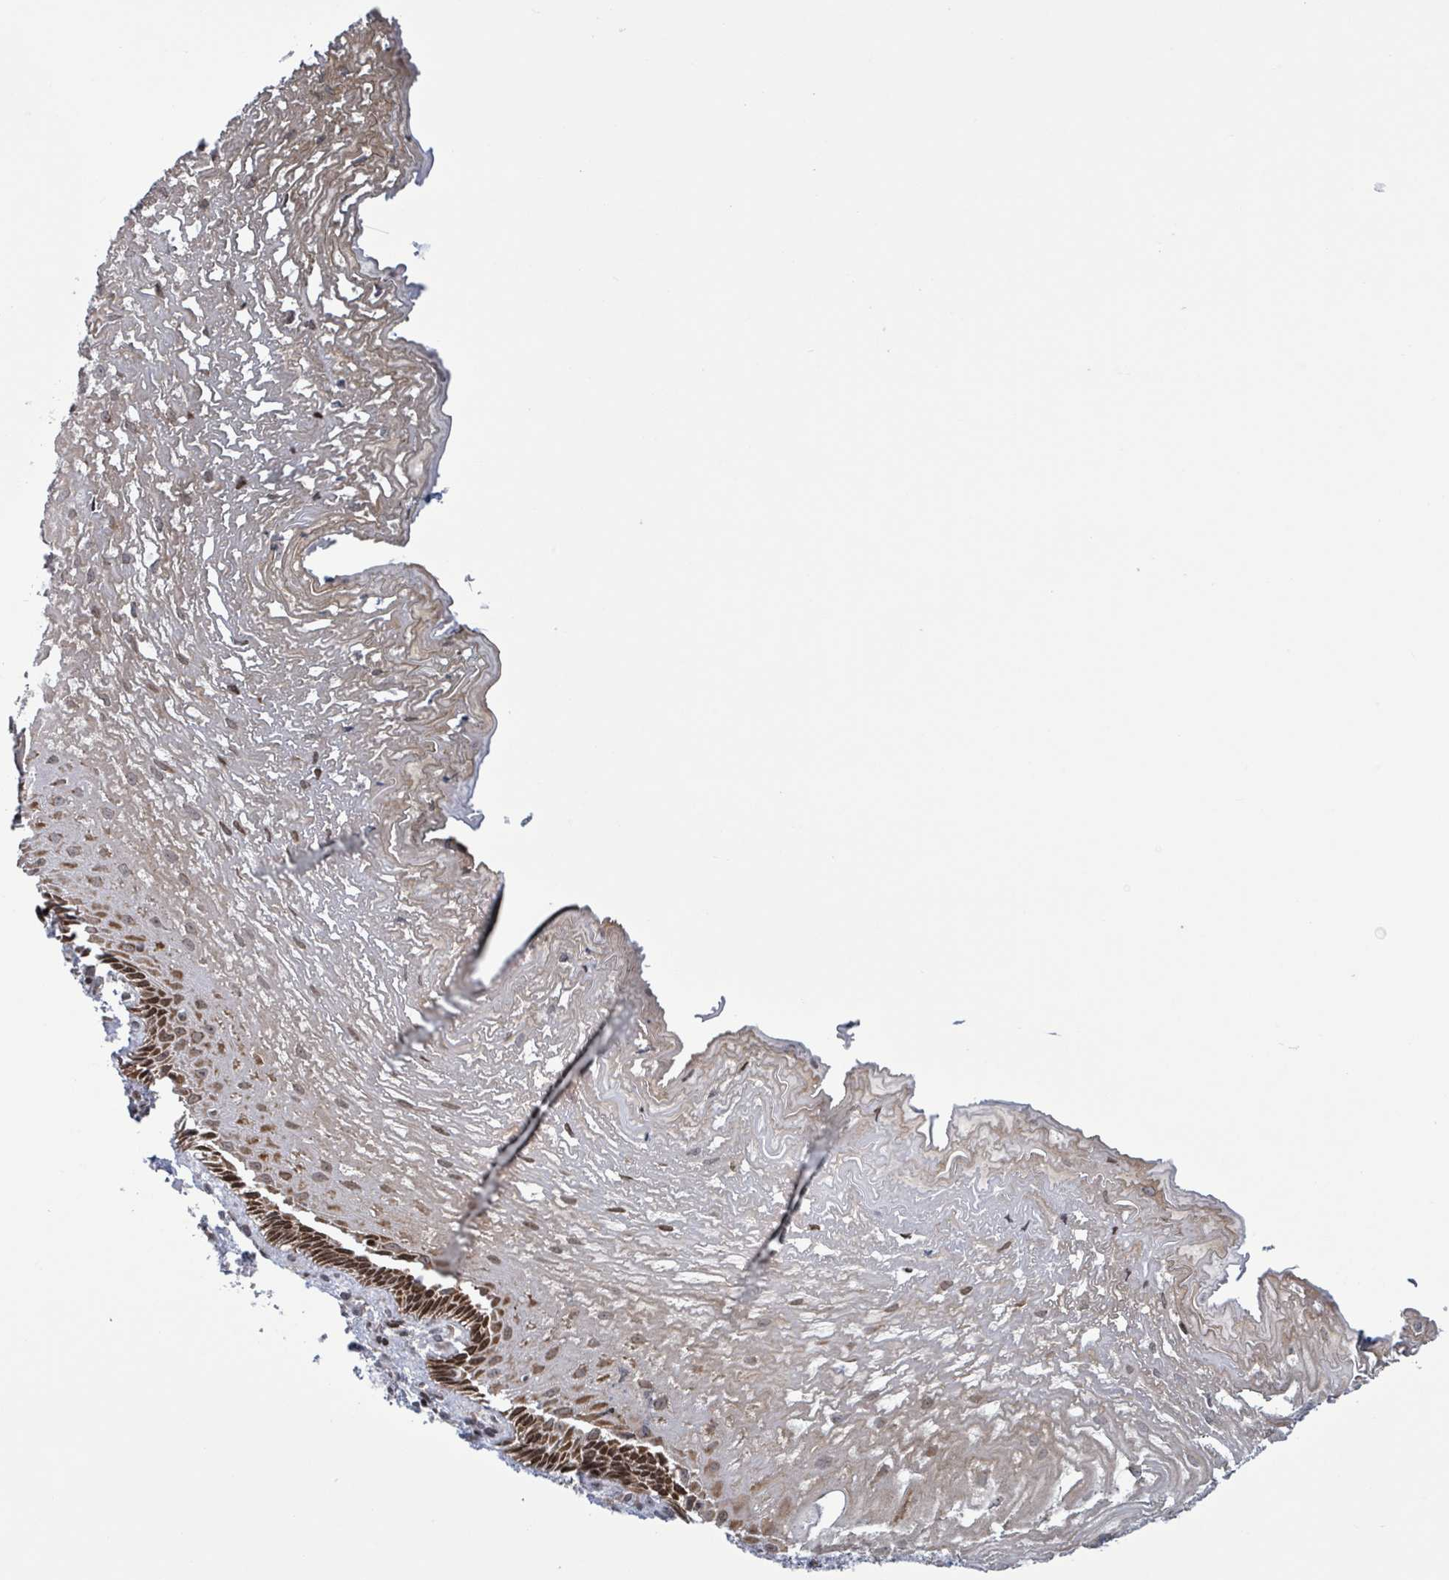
{"staining": {"intensity": "moderate", "quantity": ">75%", "location": "cytoplasmic/membranous,nuclear"}, "tissue": "esophagus", "cell_type": "Squamous epithelial cells", "image_type": "normal", "snomed": [{"axis": "morphology", "description": "Normal tissue, NOS"}, {"axis": "topography", "description": "Esophagus"}], "caption": "Normal esophagus was stained to show a protein in brown. There is medium levels of moderate cytoplasmic/membranous,nuclear positivity in about >75% of squamous epithelial cells.", "gene": "FNDC4", "patient": {"sex": "male", "age": 60}}